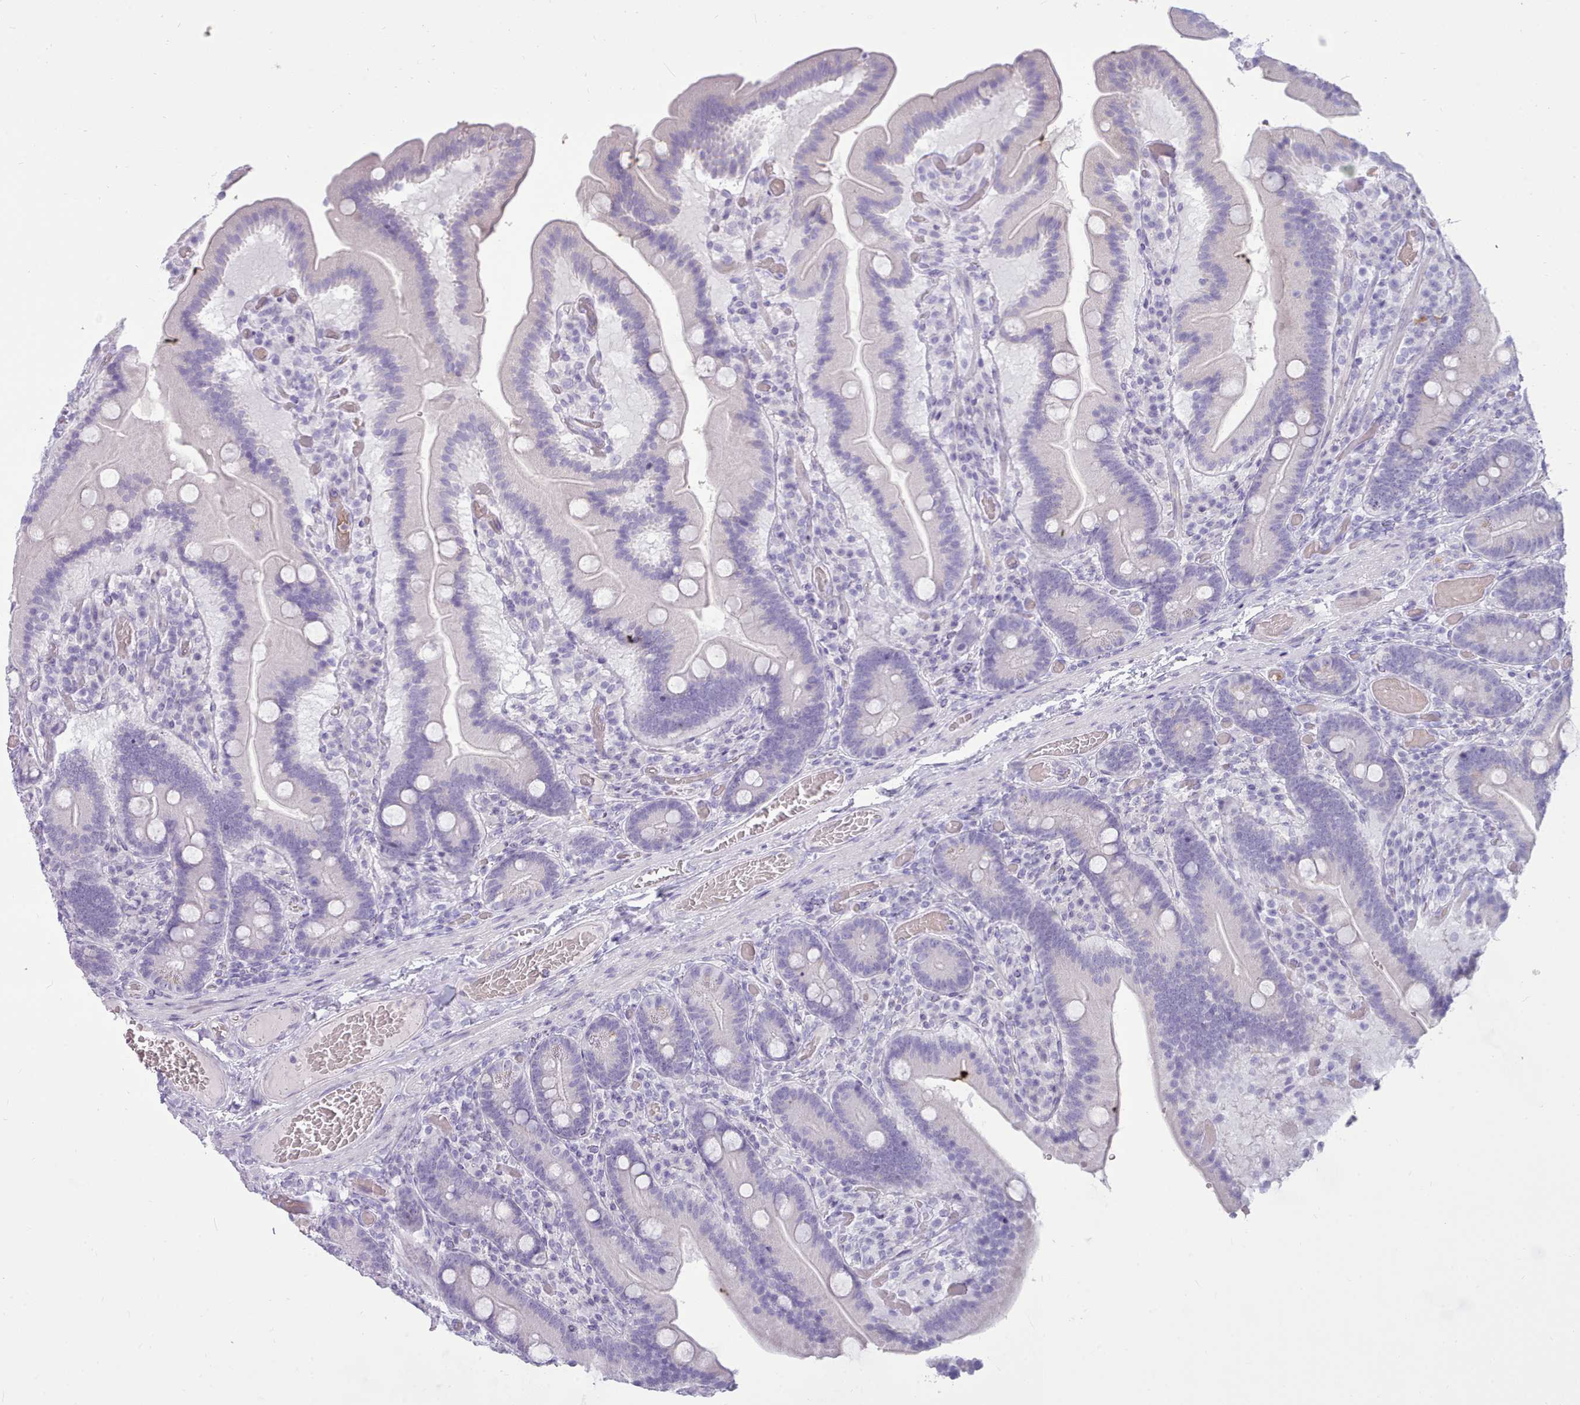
{"staining": {"intensity": "negative", "quantity": "none", "location": "none"}, "tissue": "duodenum", "cell_type": "Glandular cells", "image_type": "normal", "snomed": [{"axis": "morphology", "description": "Normal tissue, NOS"}, {"axis": "topography", "description": "Duodenum"}], "caption": "This micrograph is of normal duodenum stained with immunohistochemistry (IHC) to label a protein in brown with the nuclei are counter-stained blue. There is no positivity in glandular cells. (DAB (3,3'-diaminobenzidine) IHC with hematoxylin counter stain).", "gene": "NKX1", "patient": {"sex": "female", "age": 62}}